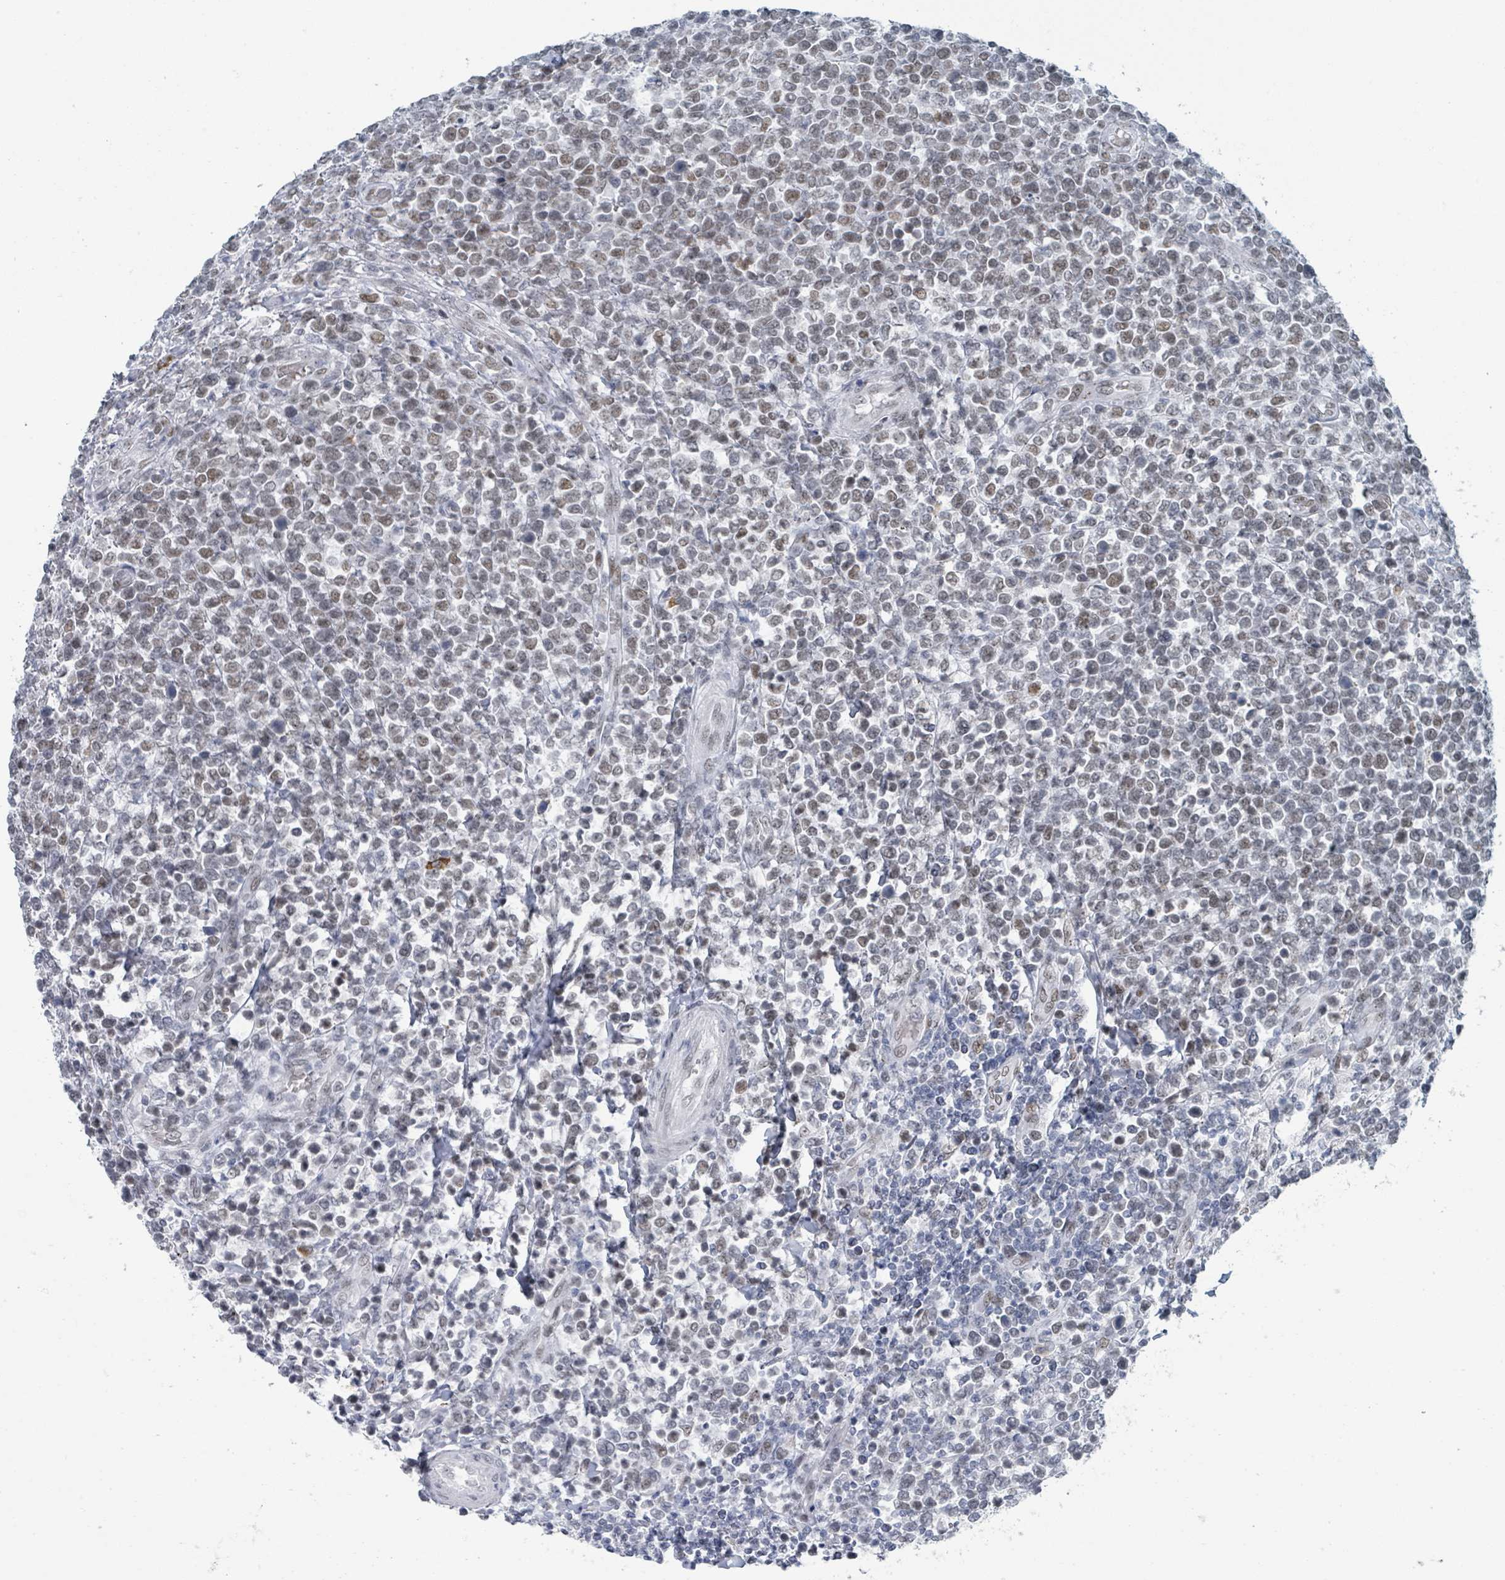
{"staining": {"intensity": "weak", "quantity": "25%-75%", "location": "nuclear"}, "tissue": "lymphoma", "cell_type": "Tumor cells", "image_type": "cancer", "snomed": [{"axis": "morphology", "description": "Malignant lymphoma, non-Hodgkin's type, High grade"}, {"axis": "topography", "description": "Soft tissue"}], "caption": "IHC (DAB (3,3'-diaminobenzidine)) staining of high-grade malignant lymphoma, non-Hodgkin's type displays weak nuclear protein expression in about 25%-75% of tumor cells. (Brightfield microscopy of DAB IHC at high magnification).", "gene": "EHMT2", "patient": {"sex": "female", "age": 56}}